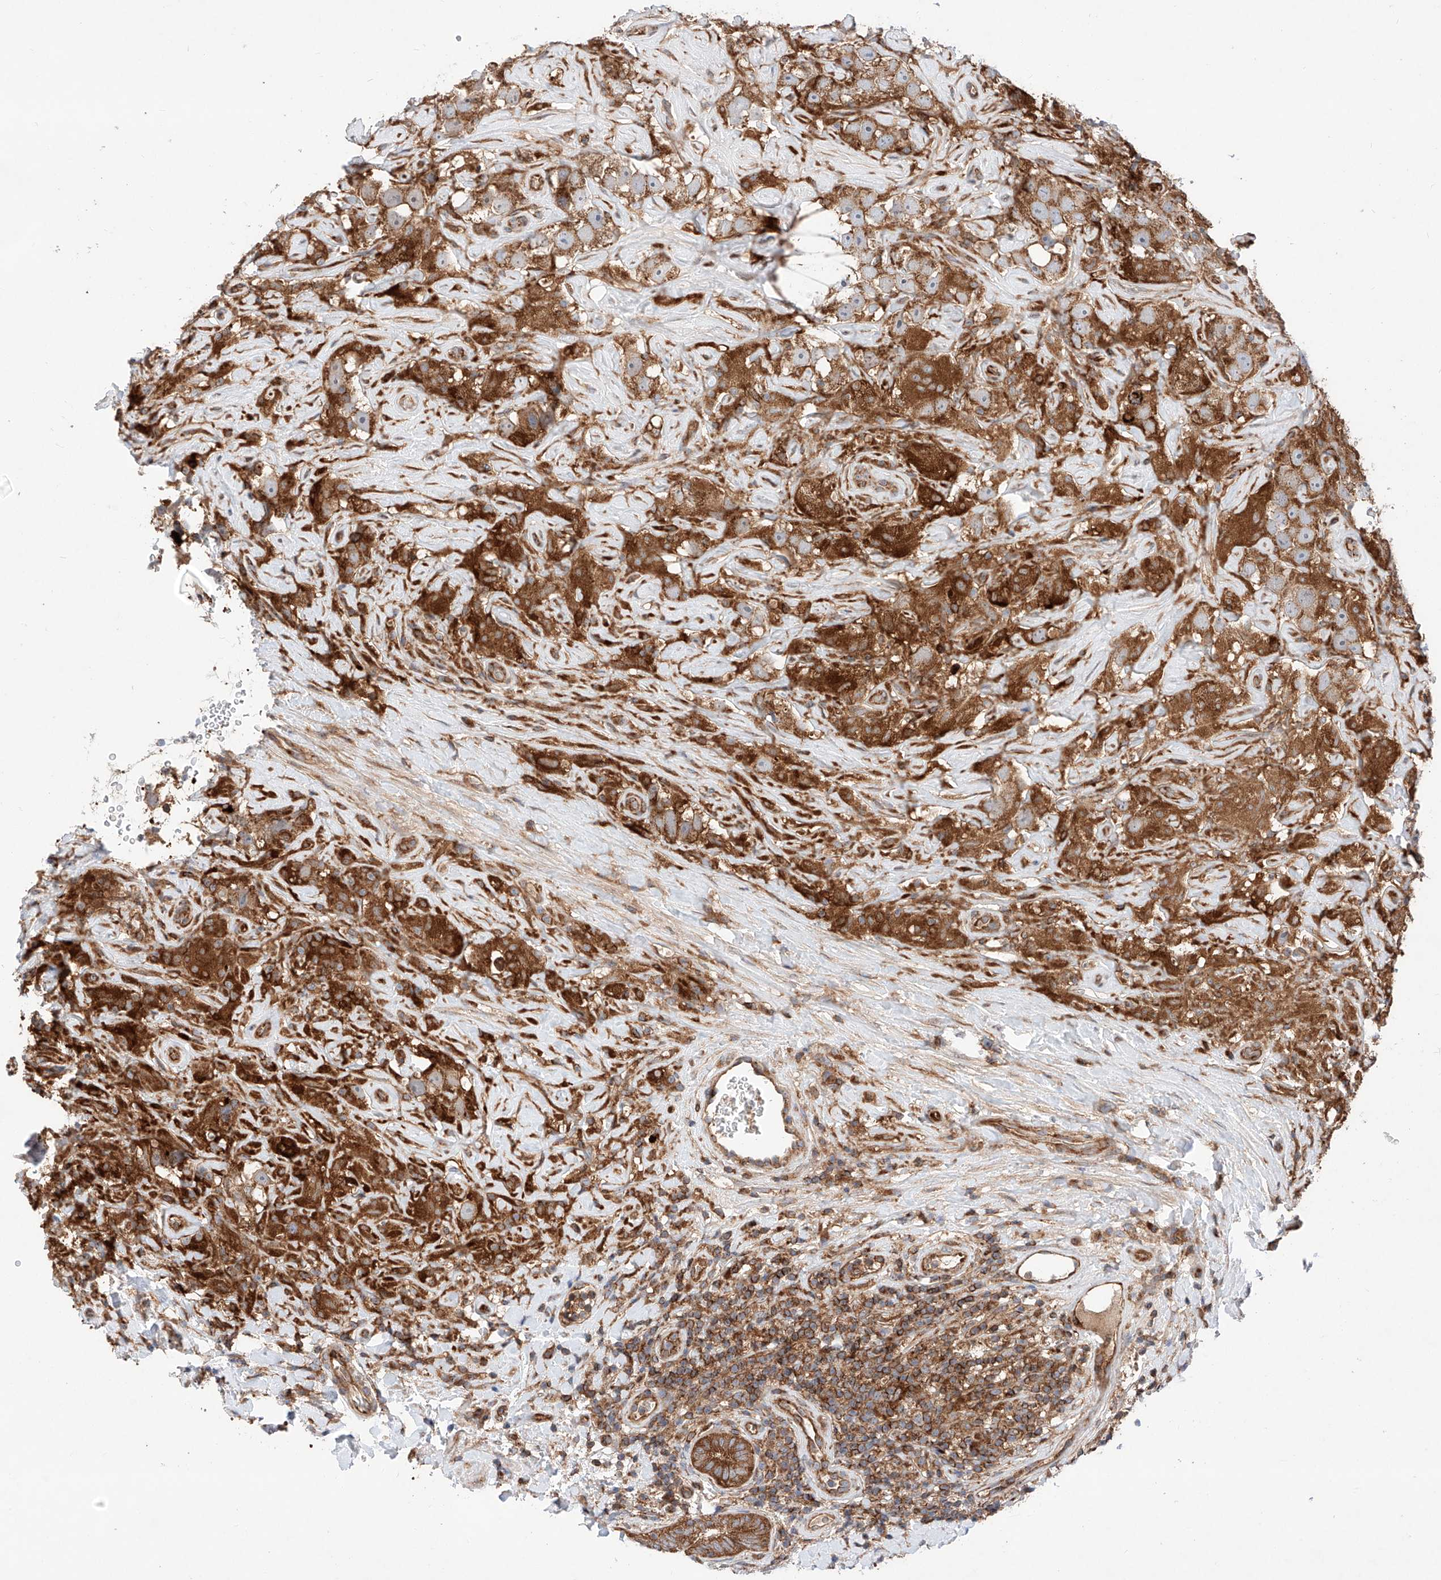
{"staining": {"intensity": "moderate", "quantity": ">75%", "location": "cytoplasmic/membranous"}, "tissue": "testis cancer", "cell_type": "Tumor cells", "image_type": "cancer", "snomed": [{"axis": "morphology", "description": "Seminoma, NOS"}, {"axis": "topography", "description": "Testis"}], "caption": "High-magnification brightfield microscopy of testis cancer stained with DAB (brown) and counterstained with hematoxylin (blue). tumor cells exhibit moderate cytoplasmic/membranous staining is present in about>75% of cells.", "gene": "NR1D1", "patient": {"sex": "male", "age": 49}}